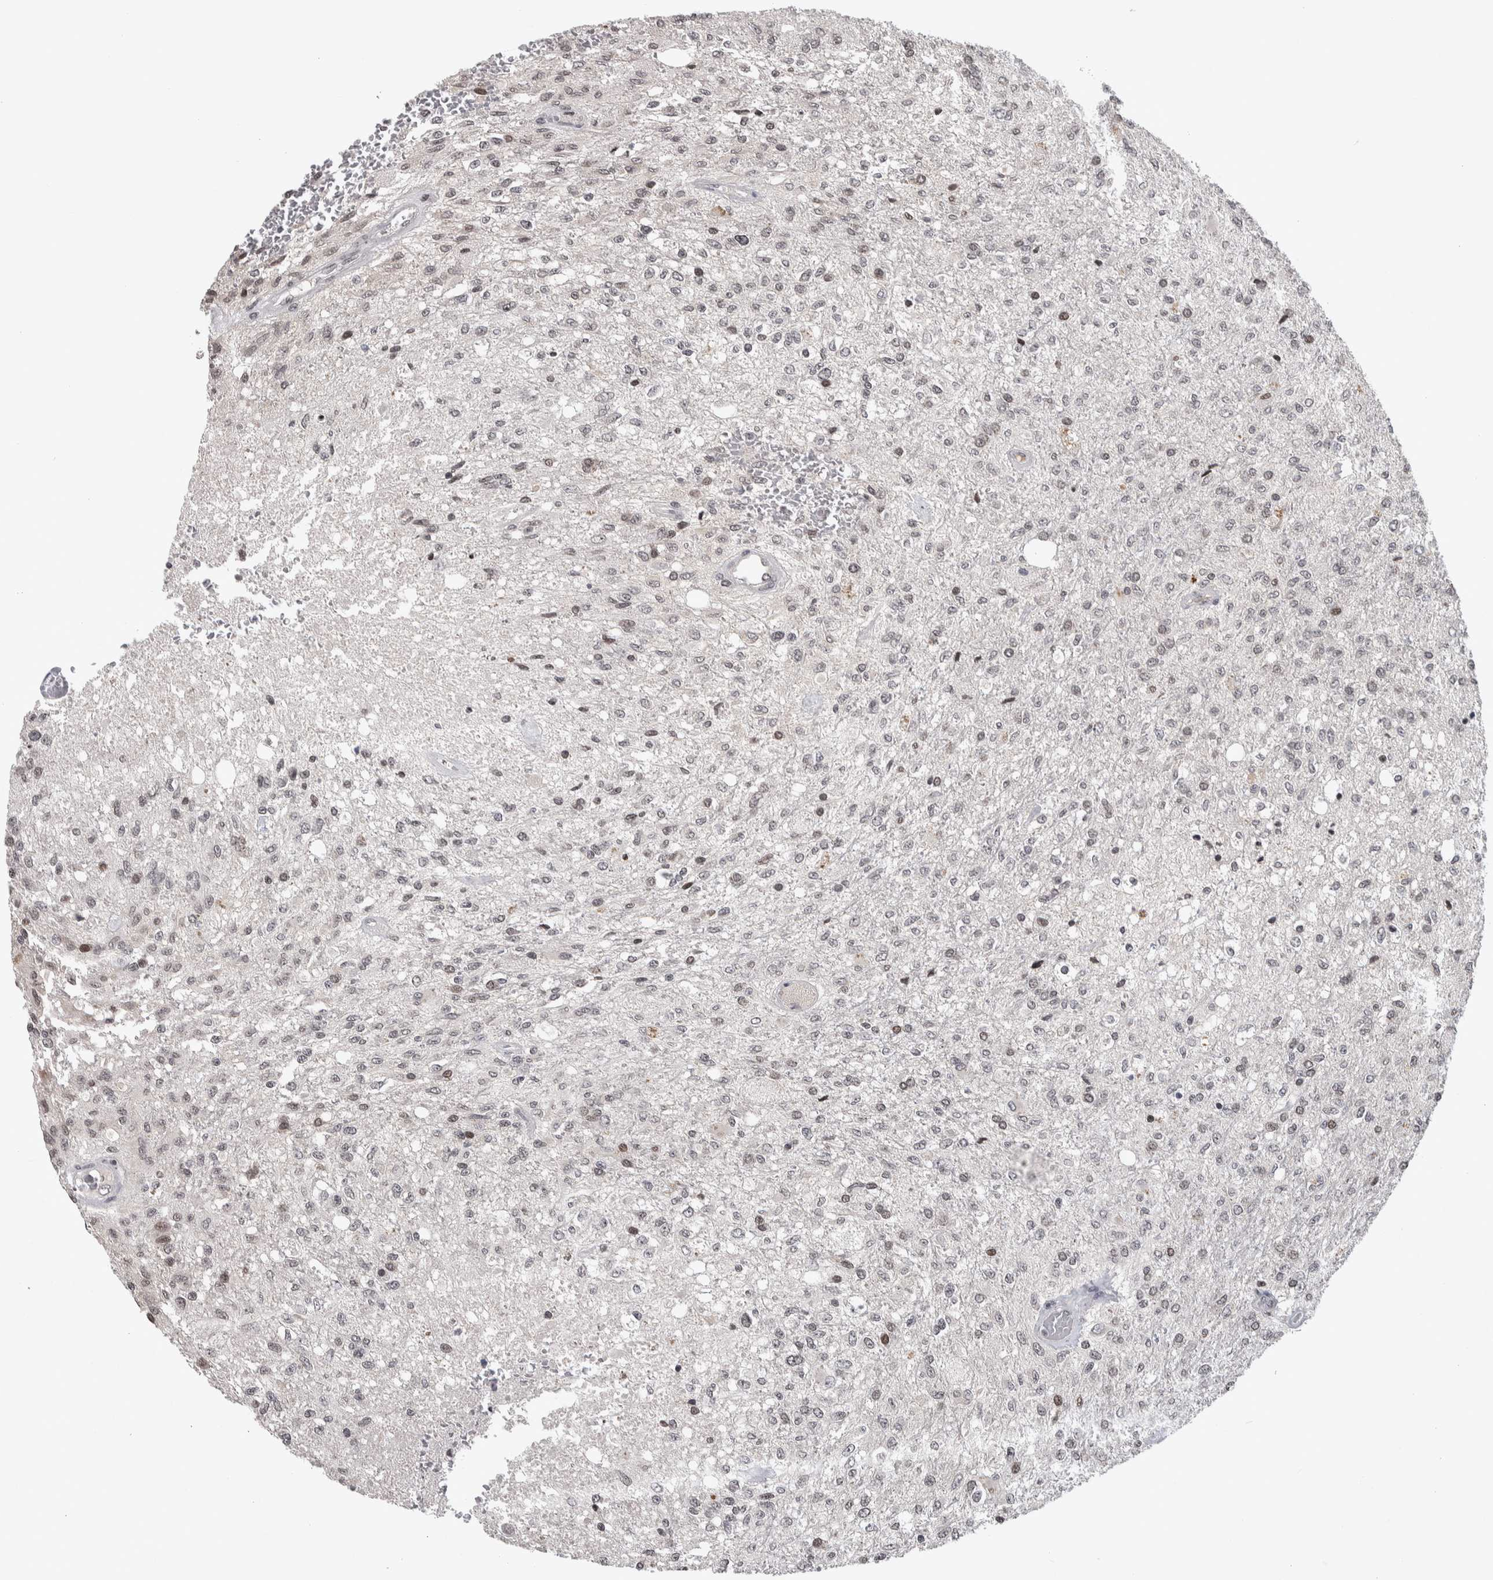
{"staining": {"intensity": "weak", "quantity": "<25%", "location": "nuclear"}, "tissue": "glioma", "cell_type": "Tumor cells", "image_type": "cancer", "snomed": [{"axis": "morphology", "description": "Normal tissue, NOS"}, {"axis": "morphology", "description": "Glioma, malignant, High grade"}, {"axis": "topography", "description": "Cerebral cortex"}], "caption": "This is an IHC photomicrograph of glioma. There is no staining in tumor cells.", "gene": "ZSCAN21", "patient": {"sex": "male", "age": 77}}